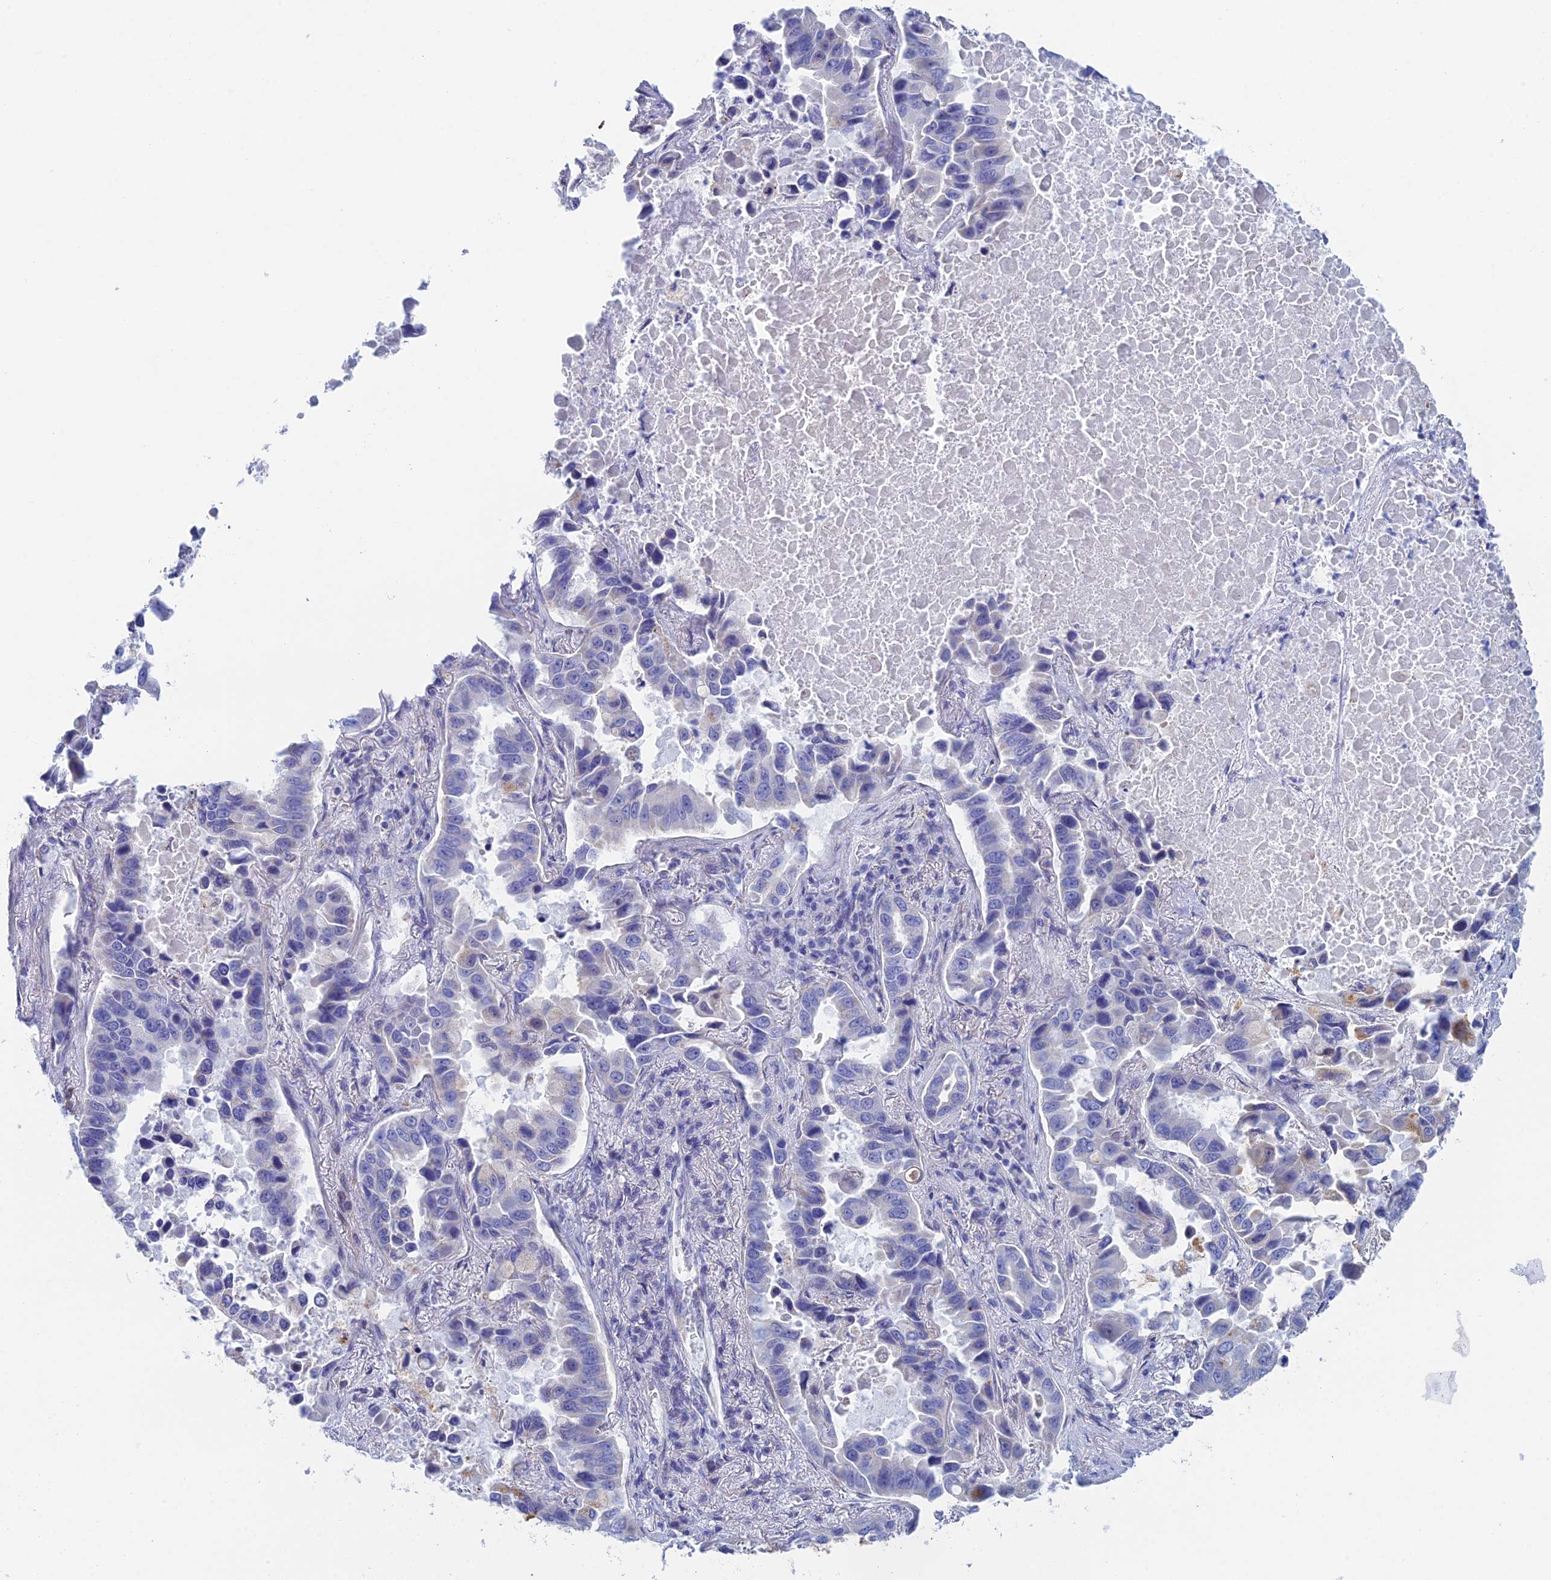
{"staining": {"intensity": "negative", "quantity": "none", "location": "none"}, "tissue": "lung cancer", "cell_type": "Tumor cells", "image_type": "cancer", "snomed": [{"axis": "morphology", "description": "Adenocarcinoma, NOS"}, {"axis": "topography", "description": "Lung"}], "caption": "This is an IHC micrograph of lung cancer (adenocarcinoma). There is no positivity in tumor cells.", "gene": "CFAP210", "patient": {"sex": "male", "age": 64}}